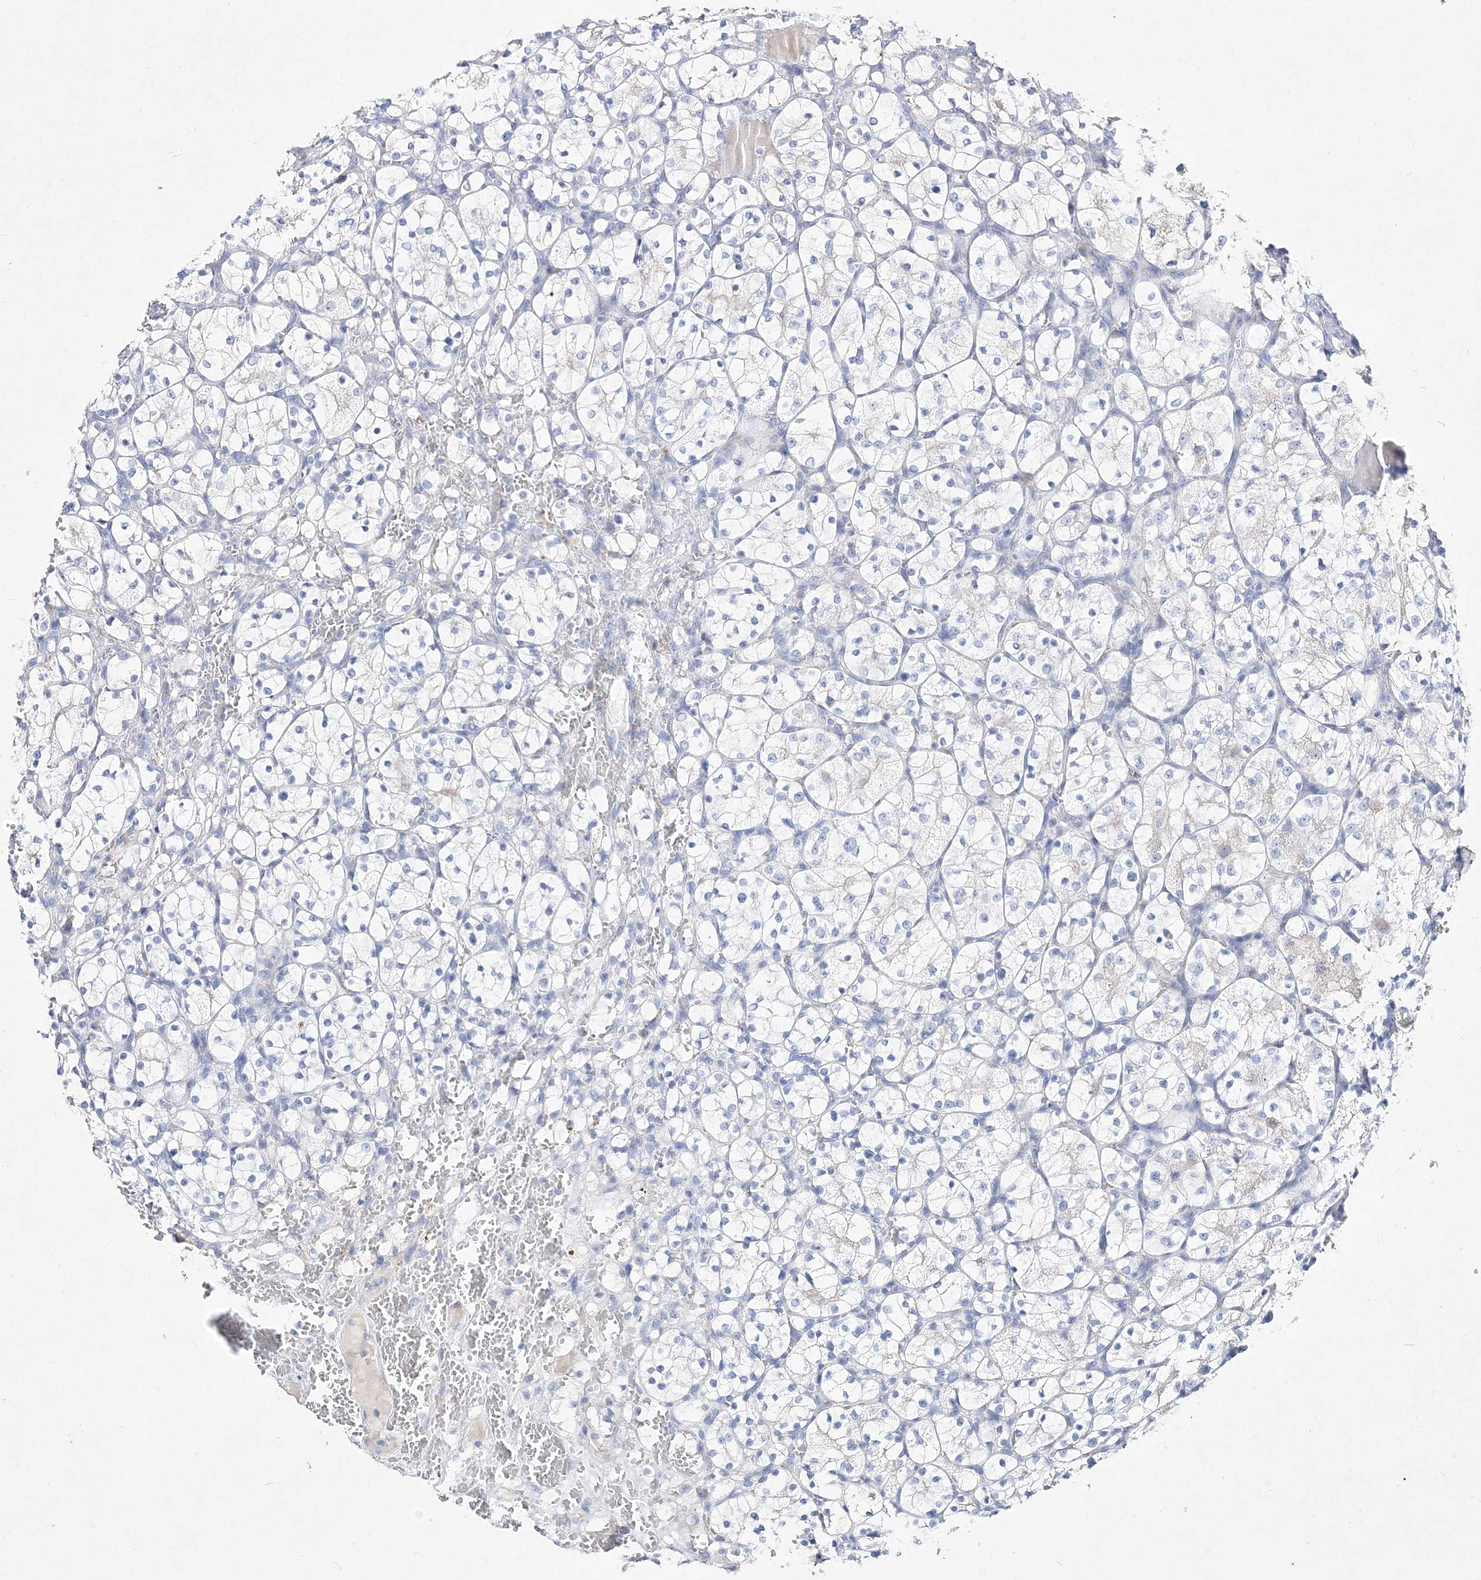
{"staining": {"intensity": "negative", "quantity": "none", "location": "none"}, "tissue": "renal cancer", "cell_type": "Tumor cells", "image_type": "cancer", "snomed": [{"axis": "morphology", "description": "Adenocarcinoma, NOS"}, {"axis": "topography", "description": "Kidney"}], "caption": "A photomicrograph of human renal cancer (adenocarcinoma) is negative for staining in tumor cells.", "gene": "SPINK7", "patient": {"sex": "female", "age": 69}}